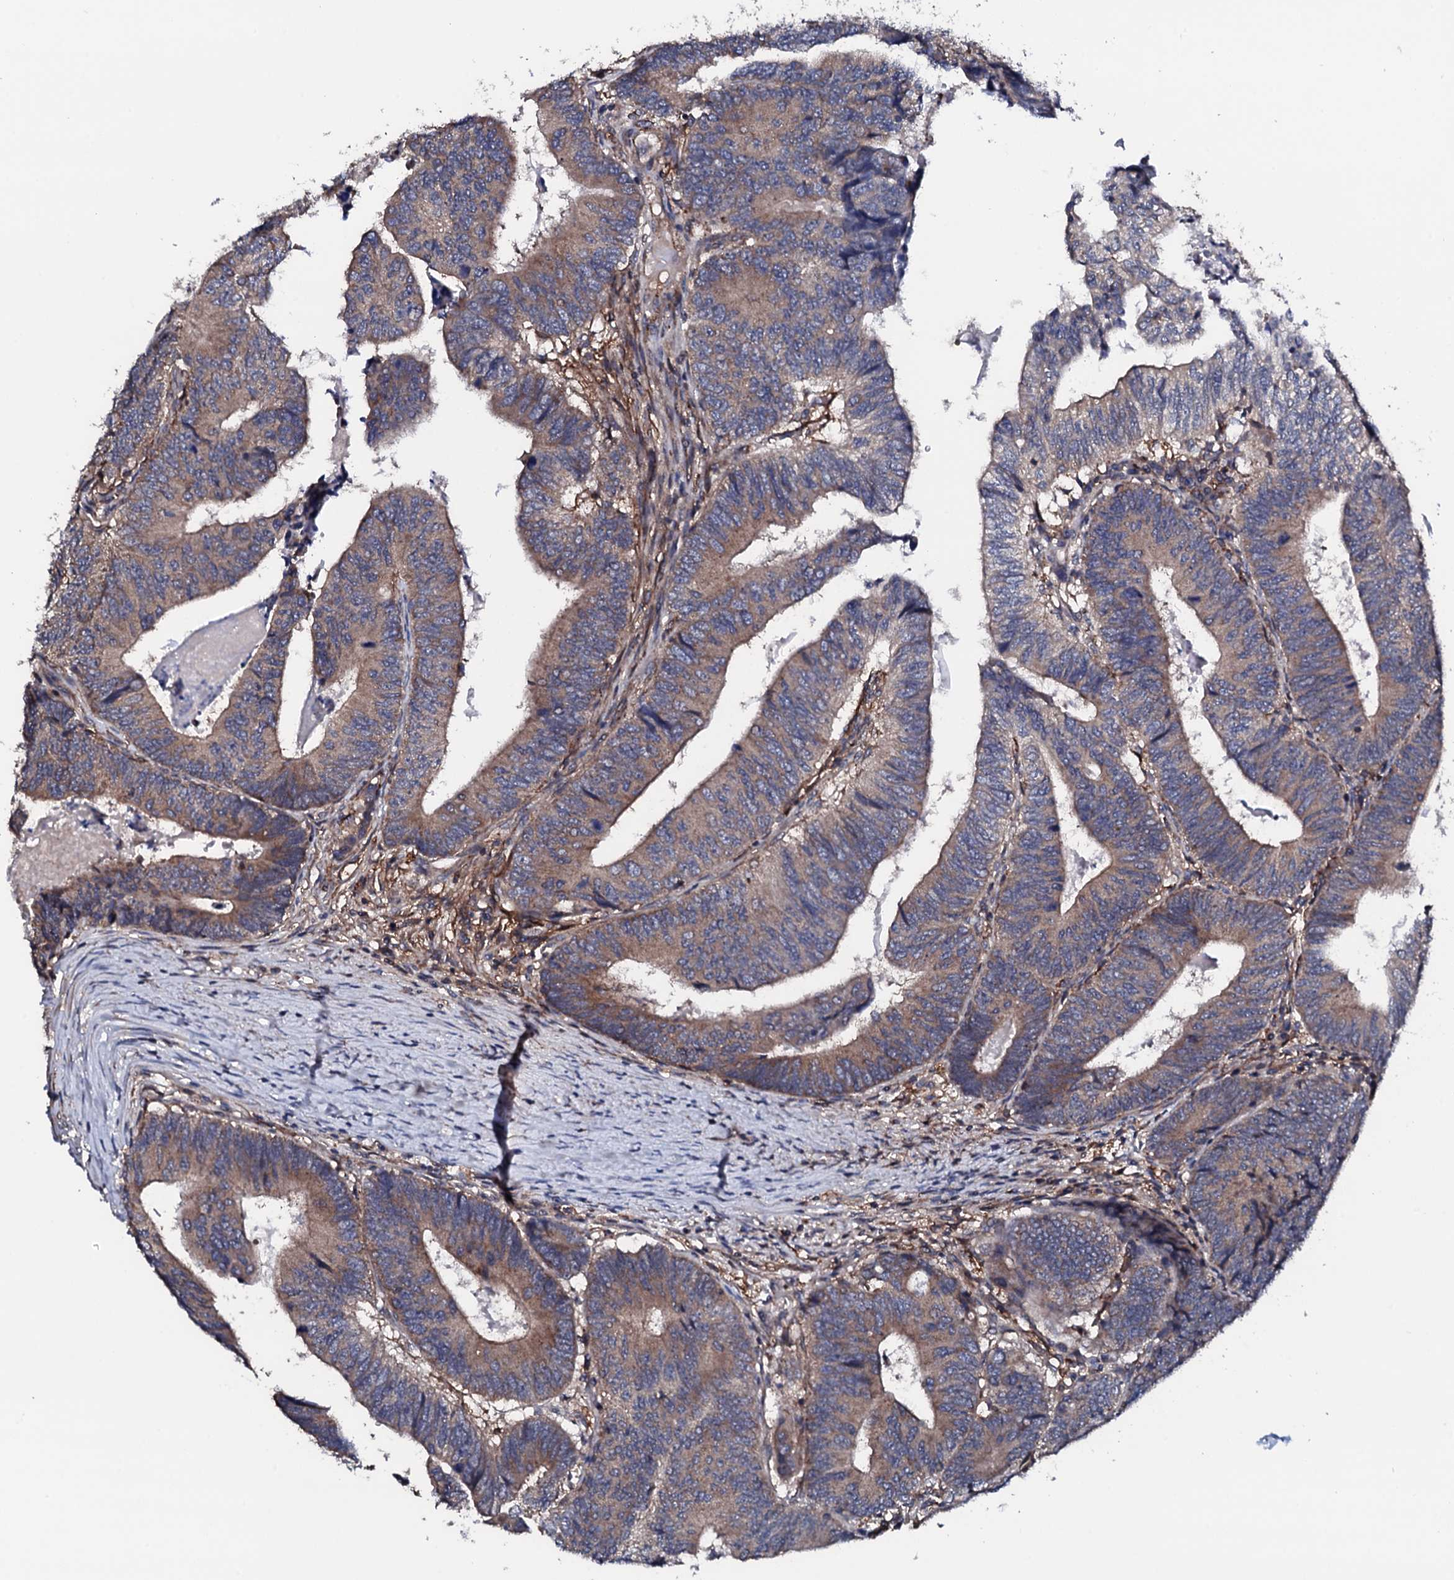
{"staining": {"intensity": "weak", "quantity": "25%-75%", "location": "cytoplasmic/membranous"}, "tissue": "colorectal cancer", "cell_type": "Tumor cells", "image_type": "cancer", "snomed": [{"axis": "morphology", "description": "Adenocarcinoma, NOS"}, {"axis": "topography", "description": "Colon"}], "caption": "An image of human adenocarcinoma (colorectal) stained for a protein displays weak cytoplasmic/membranous brown staining in tumor cells.", "gene": "EDC3", "patient": {"sex": "female", "age": 67}}